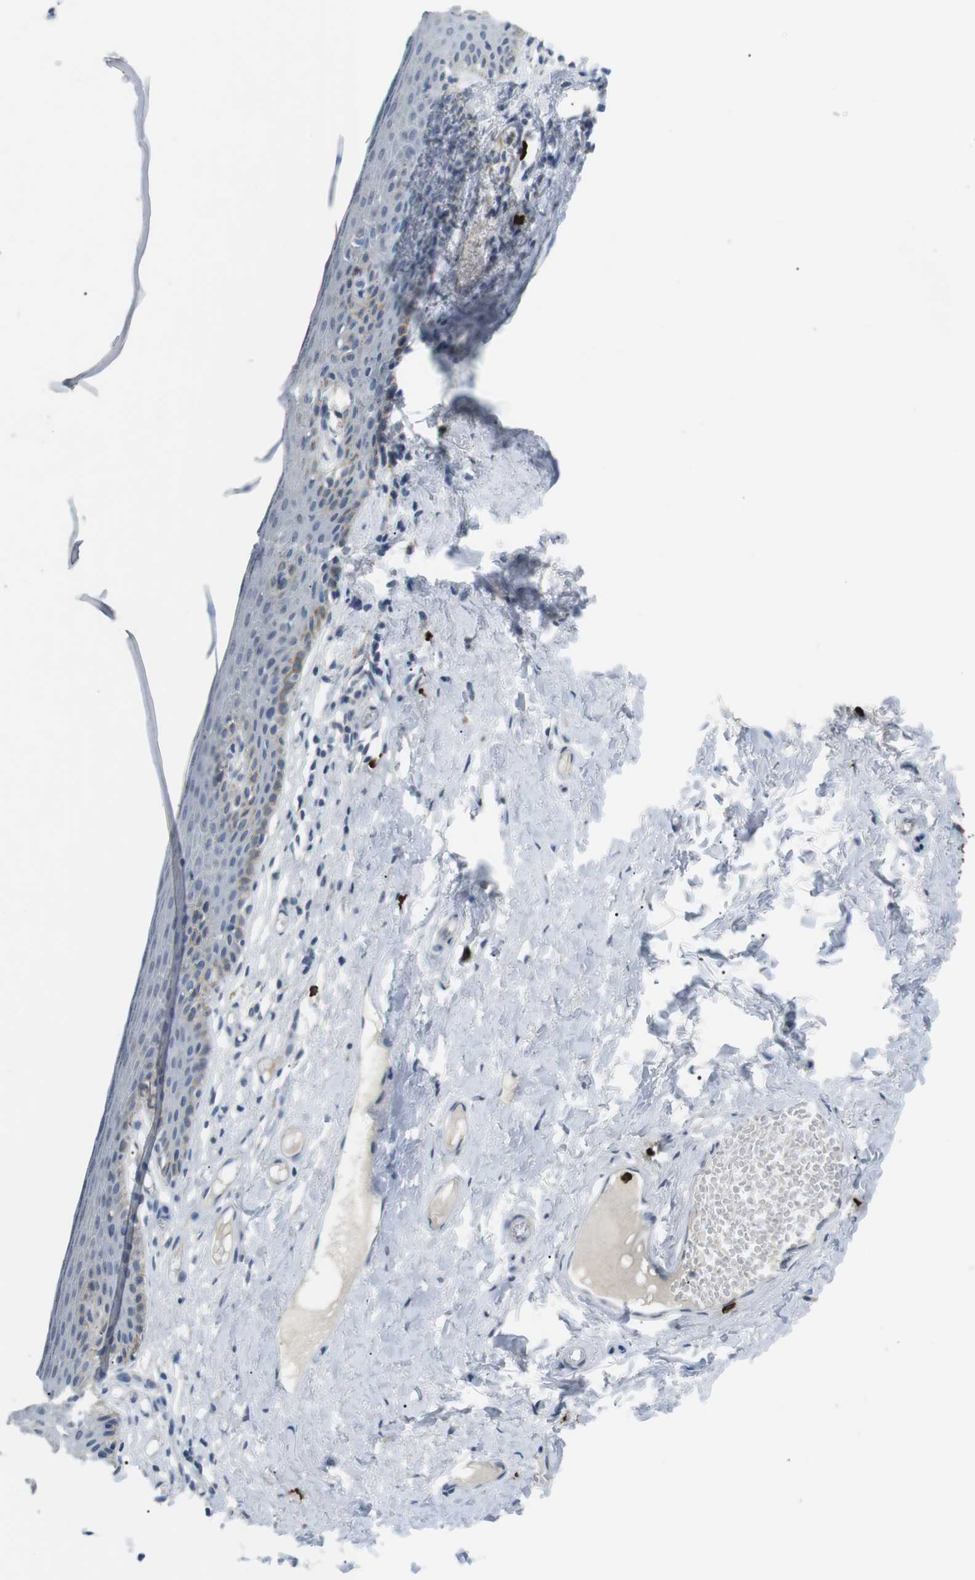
{"staining": {"intensity": "negative", "quantity": "none", "location": "none"}, "tissue": "skin", "cell_type": "Epidermal cells", "image_type": "normal", "snomed": [{"axis": "morphology", "description": "Normal tissue, NOS"}, {"axis": "topography", "description": "Adipose tissue"}, {"axis": "topography", "description": "Vascular tissue"}, {"axis": "topography", "description": "Anal"}, {"axis": "topography", "description": "Peripheral nerve tissue"}], "caption": "This is an immunohistochemistry (IHC) histopathology image of benign human skin. There is no positivity in epidermal cells.", "gene": "GZMM", "patient": {"sex": "female", "age": 54}}